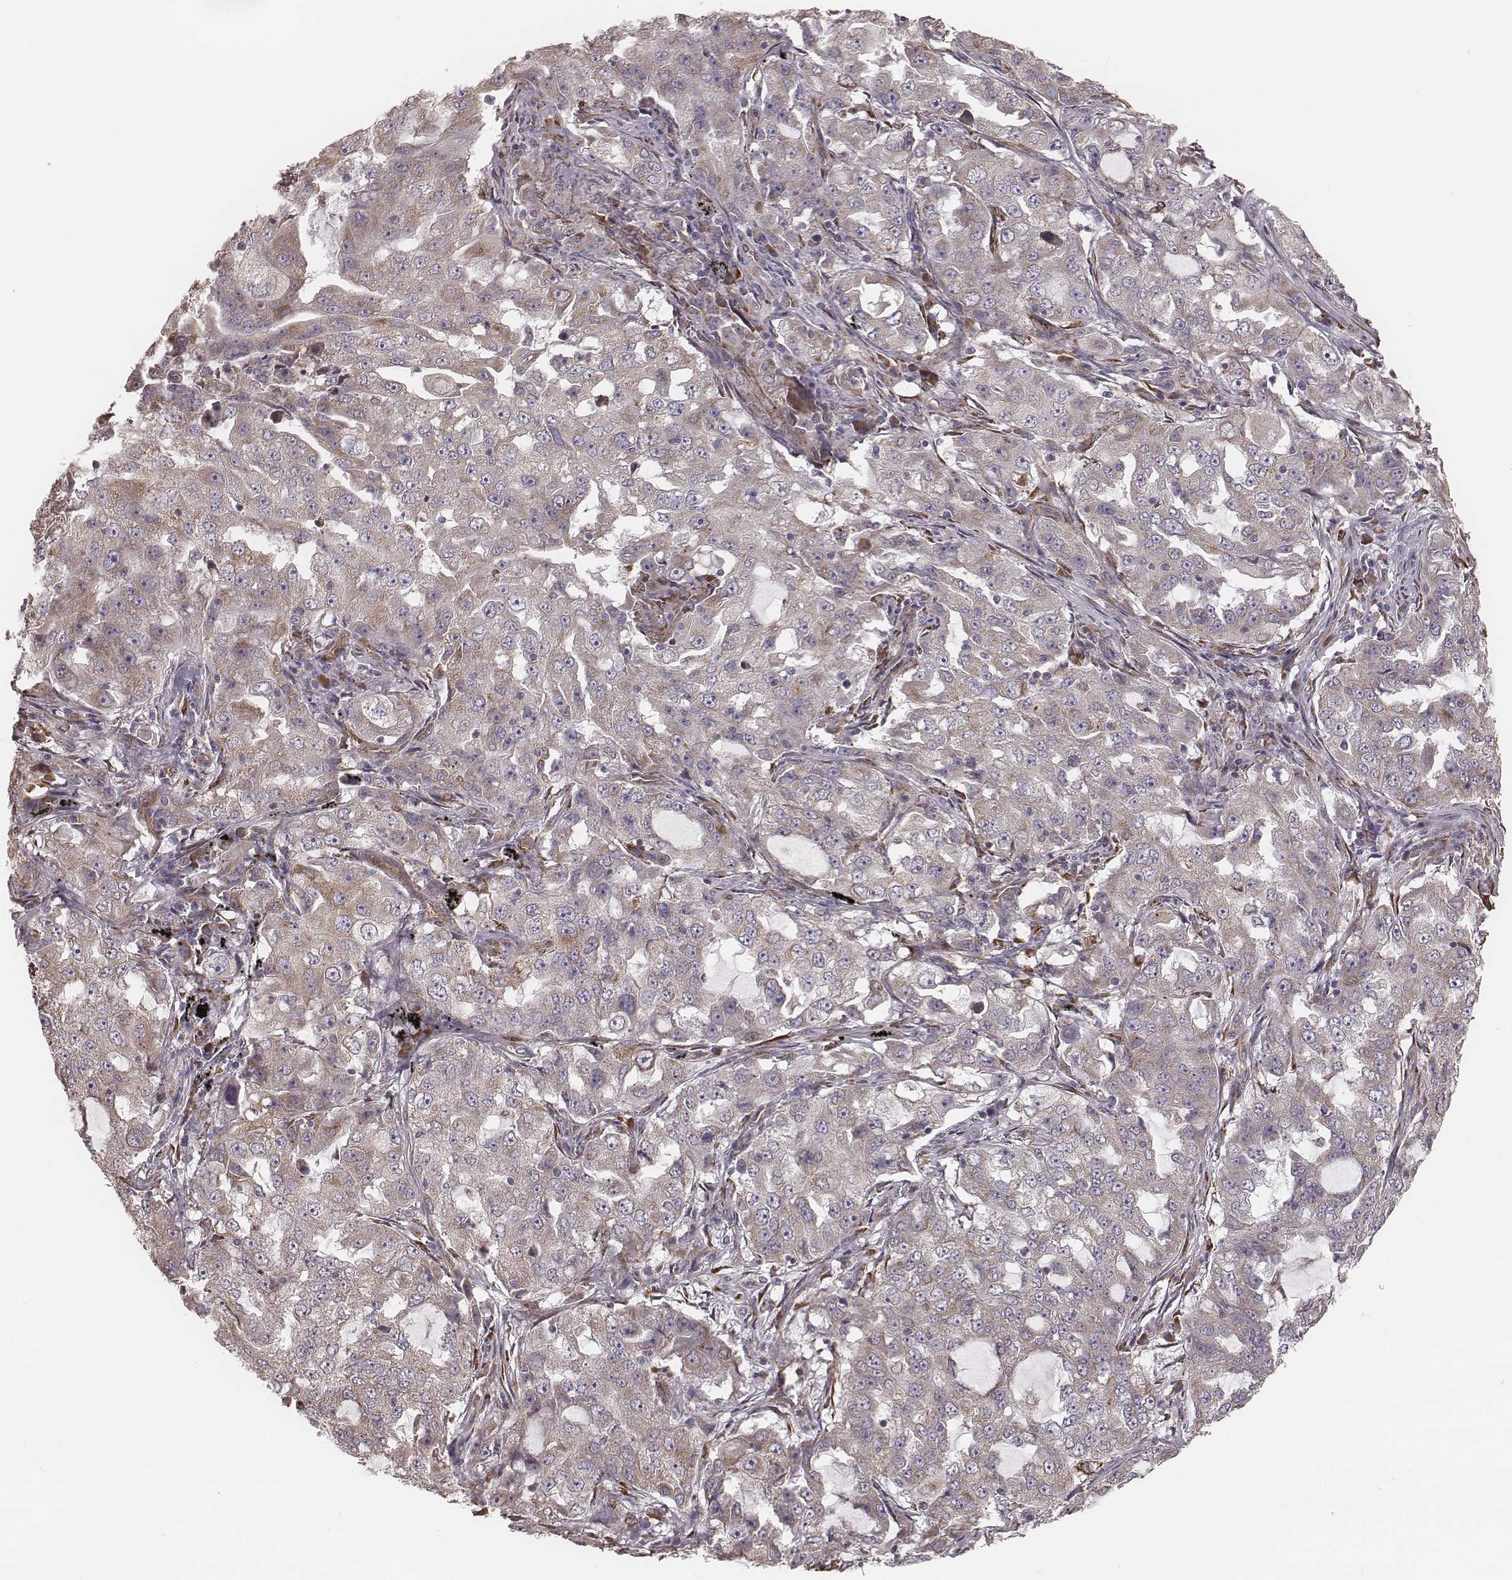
{"staining": {"intensity": "weak", "quantity": "25%-75%", "location": "cytoplasmic/membranous"}, "tissue": "lung cancer", "cell_type": "Tumor cells", "image_type": "cancer", "snomed": [{"axis": "morphology", "description": "Adenocarcinoma, NOS"}, {"axis": "topography", "description": "Lung"}], "caption": "Weak cytoplasmic/membranous protein expression is identified in about 25%-75% of tumor cells in lung adenocarcinoma. The protein of interest is stained brown, and the nuclei are stained in blue (DAB (3,3'-diaminobenzidine) IHC with brightfield microscopy, high magnification).", "gene": "PALMD", "patient": {"sex": "female", "age": 61}}